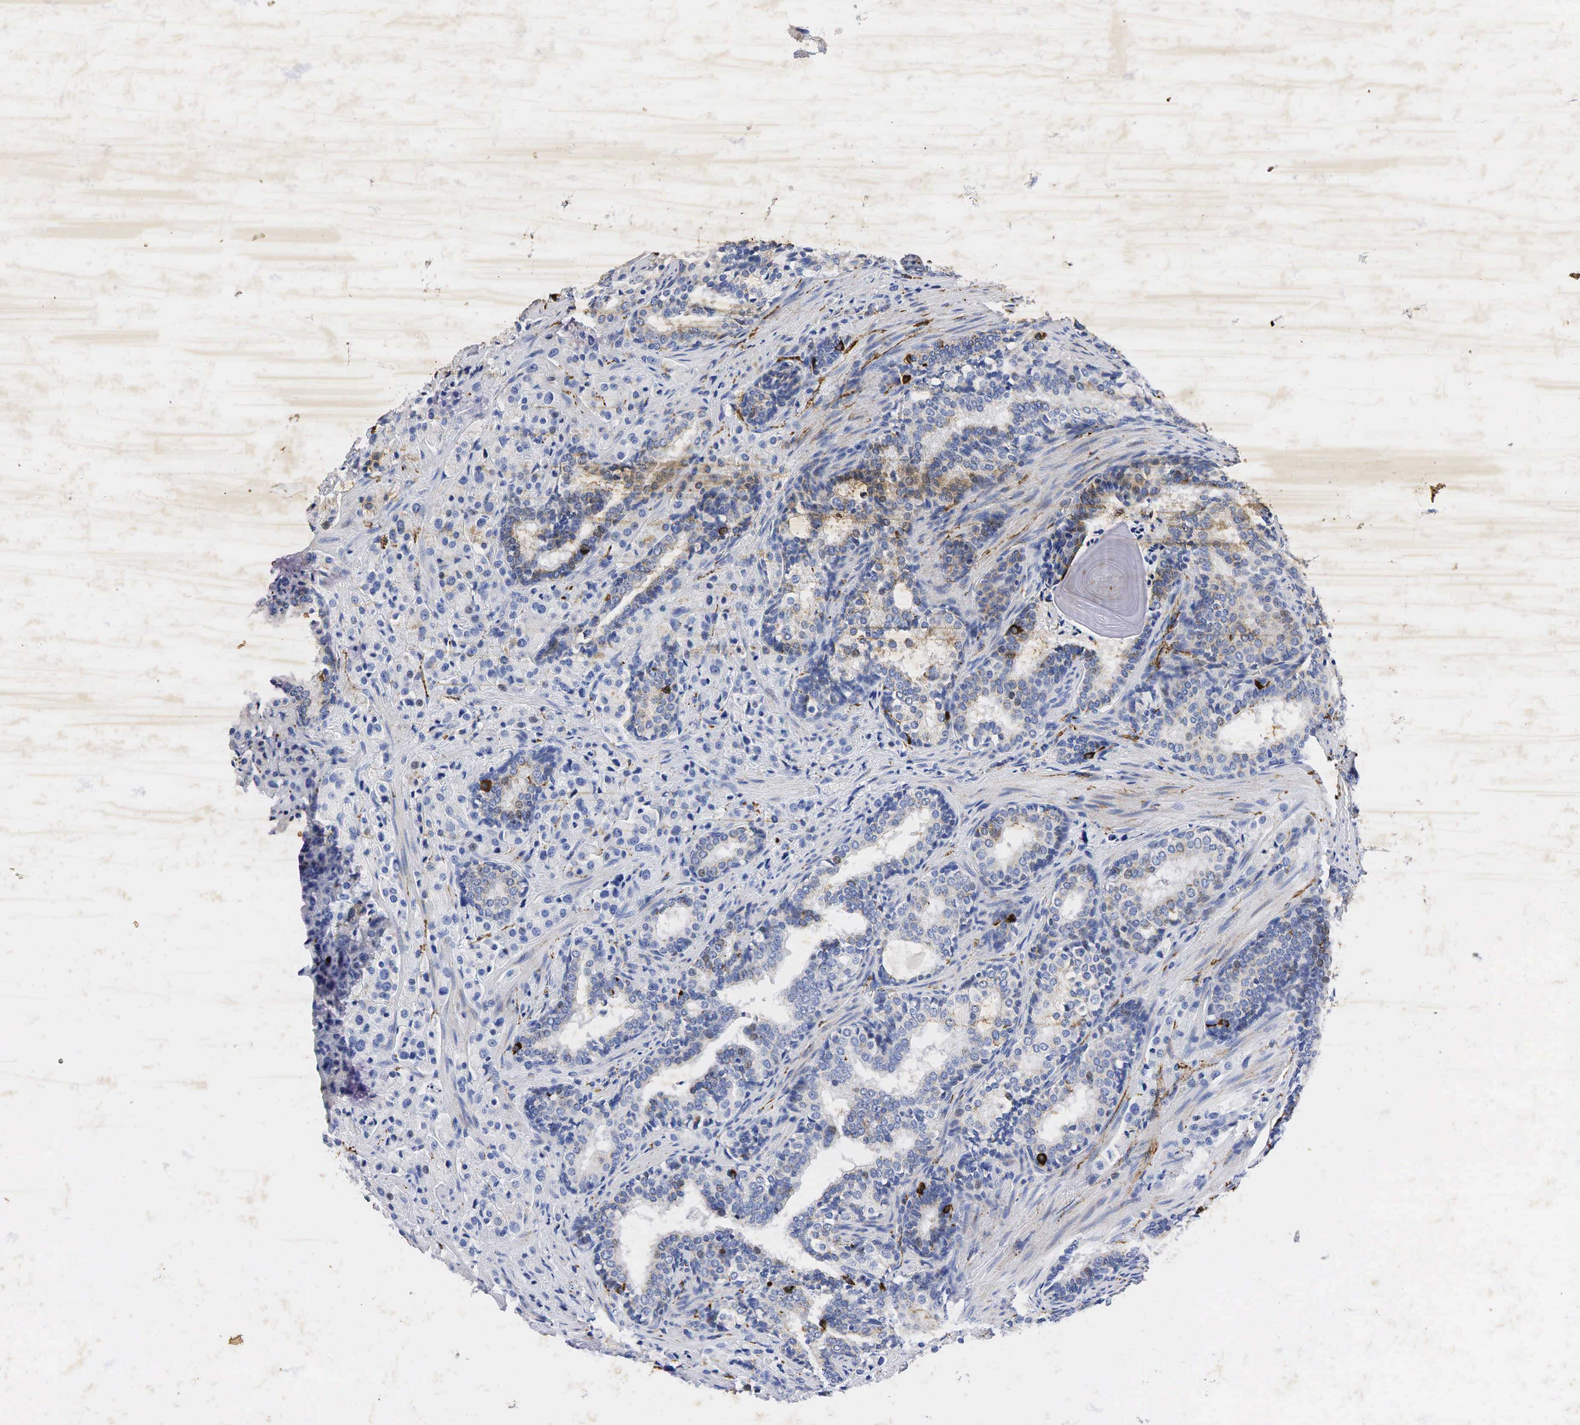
{"staining": {"intensity": "weak", "quantity": "25%-75%", "location": "cytoplasmic/membranous"}, "tissue": "prostate cancer", "cell_type": "Tumor cells", "image_type": "cancer", "snomed": [{"axis": "morphology", "description": "Adenocarcinoma, Medium grade"}, {"axis": "topography", "description": "Prostate"}], "caption": "Prostate adenocarcinoma (medium-grade) stained with DAB (3,3'-diaminobenzidine) immunohistochemistry (IHC) displays low levels of weak cytoplasmic/membranous expression in about 25%-75% of tumor cells. (DAB (3,3'-diaminobenzidine) = brown stain, brightfield microscopy at high magnification).", "gene": "SYP", "patient": {"sex": "male", "age": 70}}